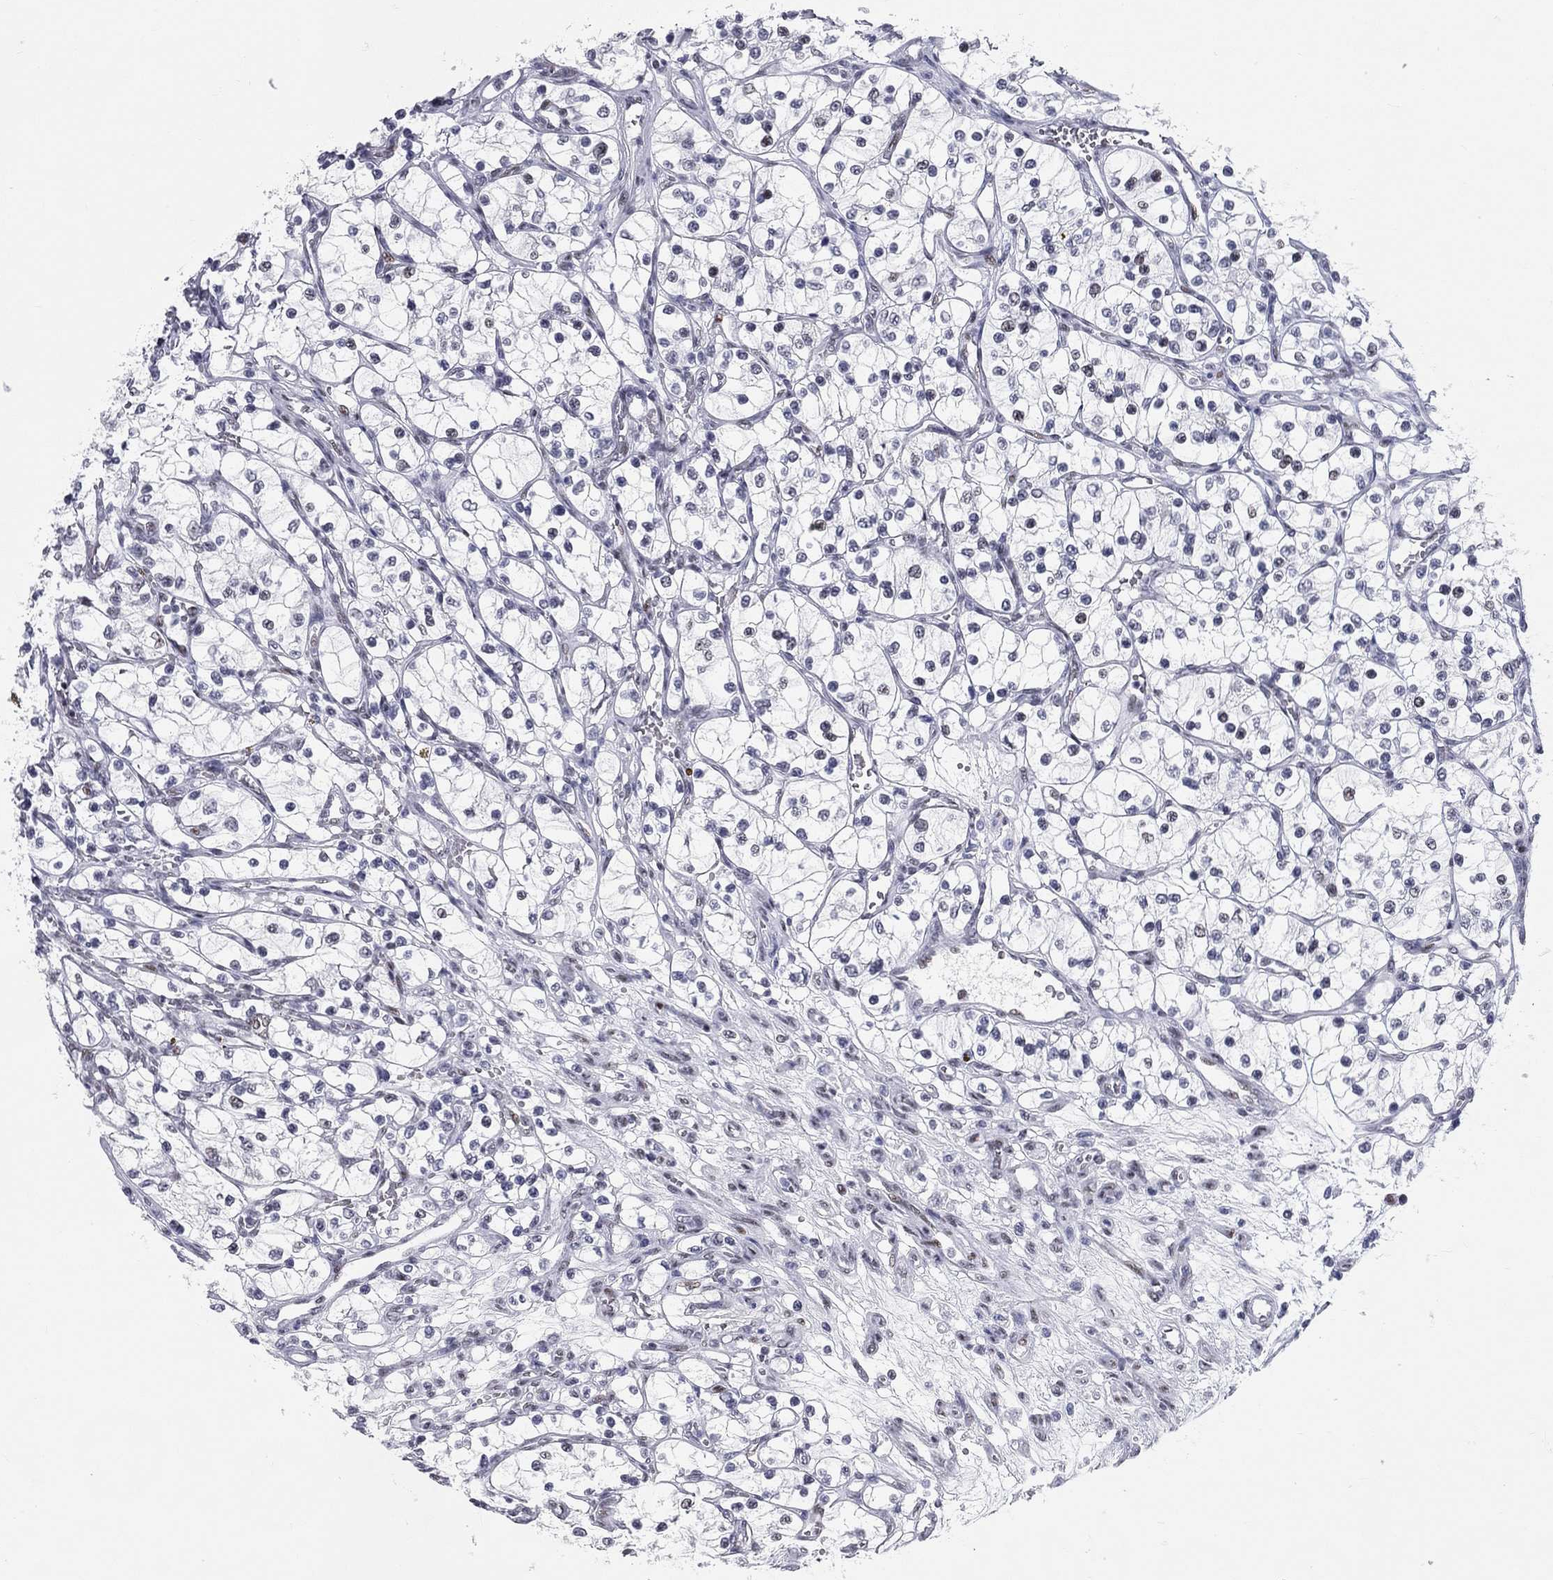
{"staining": {"intensity": "moderate", "quantity": "<25%", "location": "nuclear"}, "tissue": "renal cancer", "cell_type": "Tumor cells", "image_type": "cancer", "snomed": [{"axis": "morphology", "description": "Adenocarcinoma, NOS"}, {"axis": "topography", "description": "Kidney"}], "caption": "A brown stain labels moderate nuclear staining of a protein in renal cancer (adenocarcinoma) tumor cells.", "gene": "ASF1B", "patient": {"sex": "female", "age": 69}}